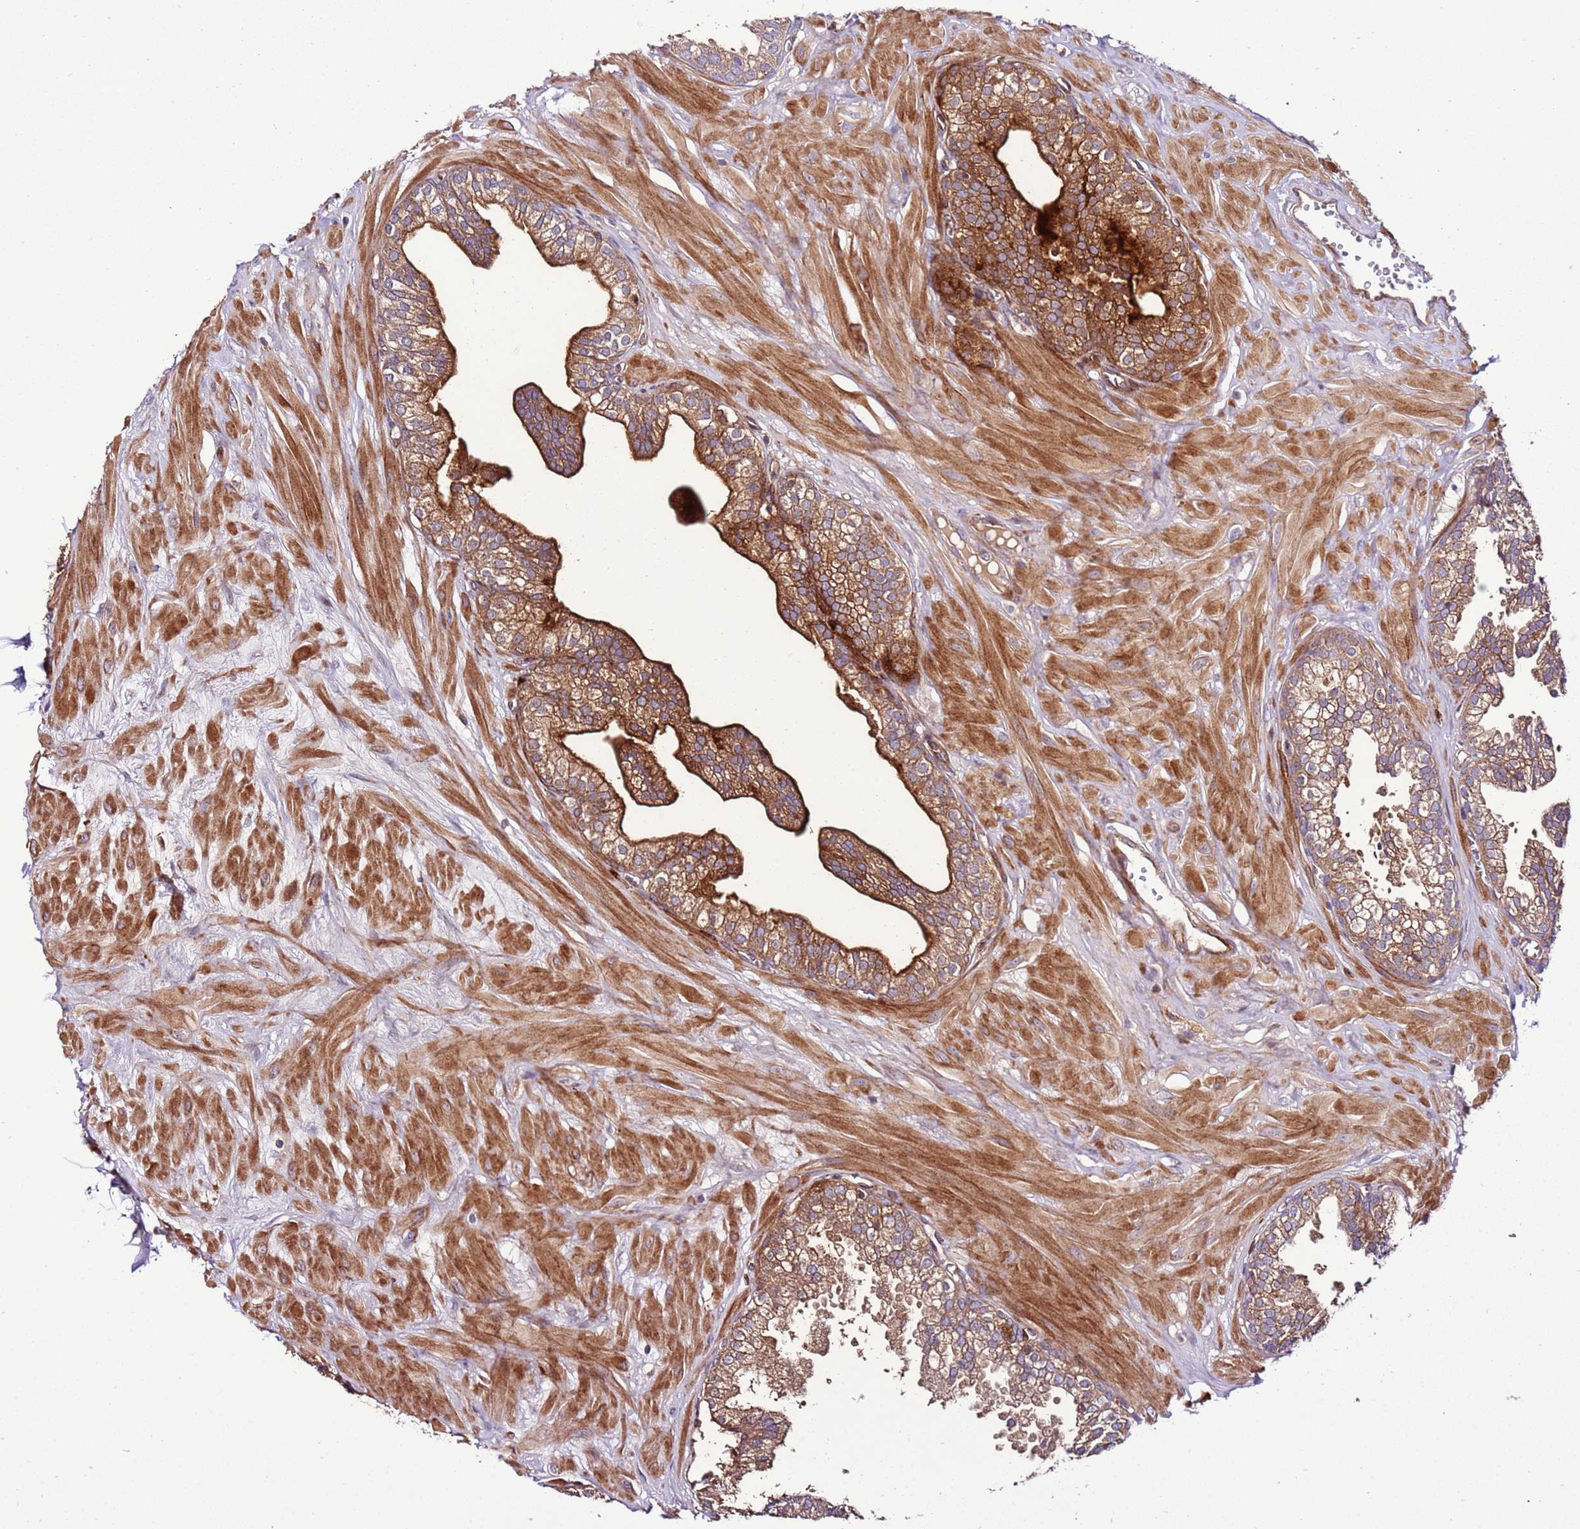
{"staining": {"intensity": "strong", "quantity": "25%-75%", "location": "cytoplasmic/membranous"}, "tissue": "prostate", "cell_type": "Glandular cells", "image_type": "normal", "snomed": [{"axis": "morphology", "description": "Normal tissue, NOS"}, {"axis": "topography", "description": "Prostate"}, {"axis": "topography", "description": "Peripheral nerve tissue"}], "caption": "Prostate stained with DAB (3,3'-diaminobenzidine) IHC reveals high levels of strong cytoplasmic/membranous staining in approximately 25%-75% of glandular cells.", "gene": "ZNF624", "patient": {"sex": "male", "age": 55}}